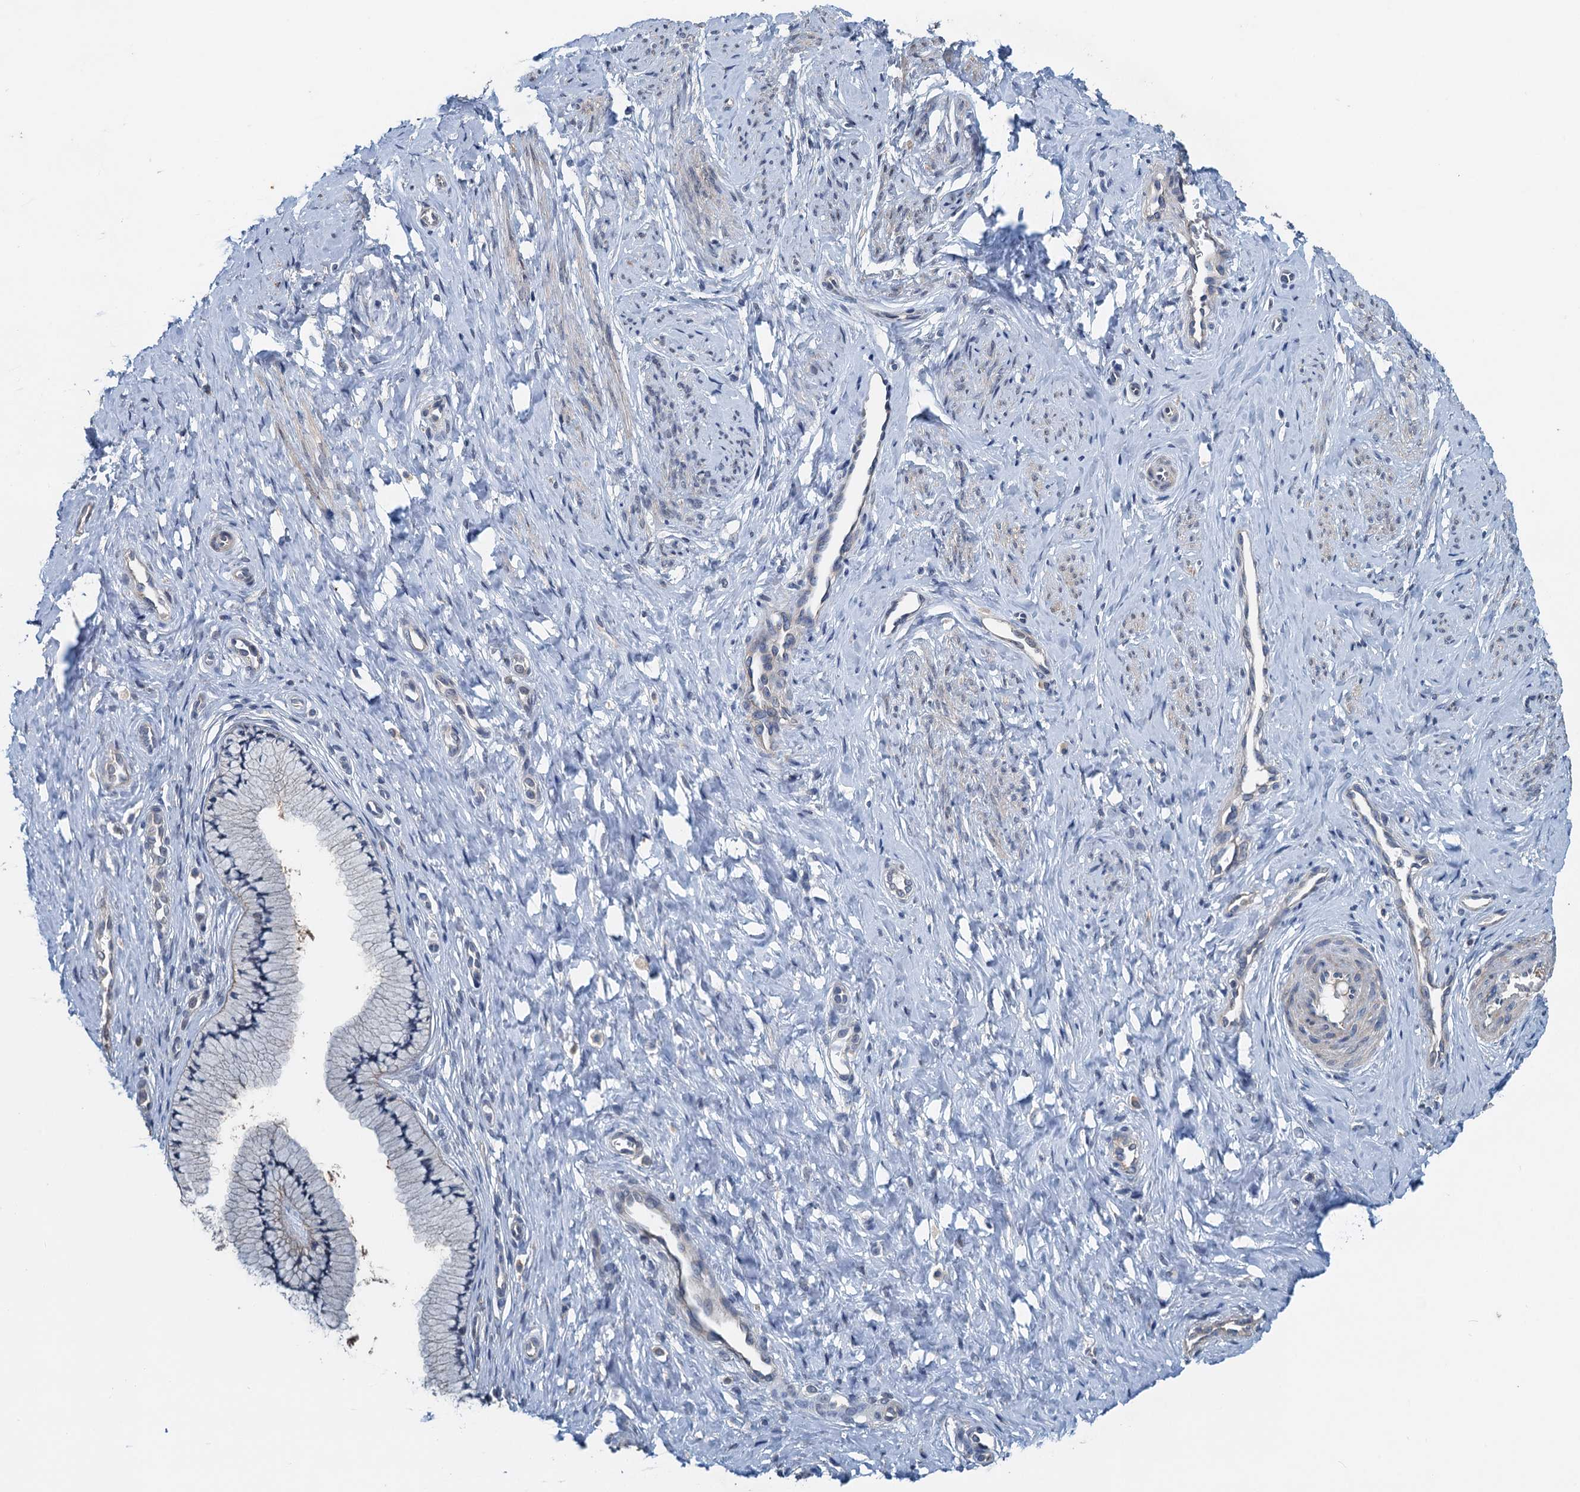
{"staining": {"intensity": "weak", "quantity": "<25%", "location": "cytoplasmic/membranous"}, "tissue": "cervix", "cell_type": "Glandular cells", "image_type": "normal", "snomed": [{"axis": "morphology", "description": "Normal tissue, NOS"}, {"axis": "topography", "description": "Cervix"}], "caption": "Immunohistochemistry (IHC) histopathology image of normal cervix stained for a protein (brown), which demonstrates no staining in glandular cells.", "gene": "ZNF606", "patient": {"sex": "female", "age": 36}}